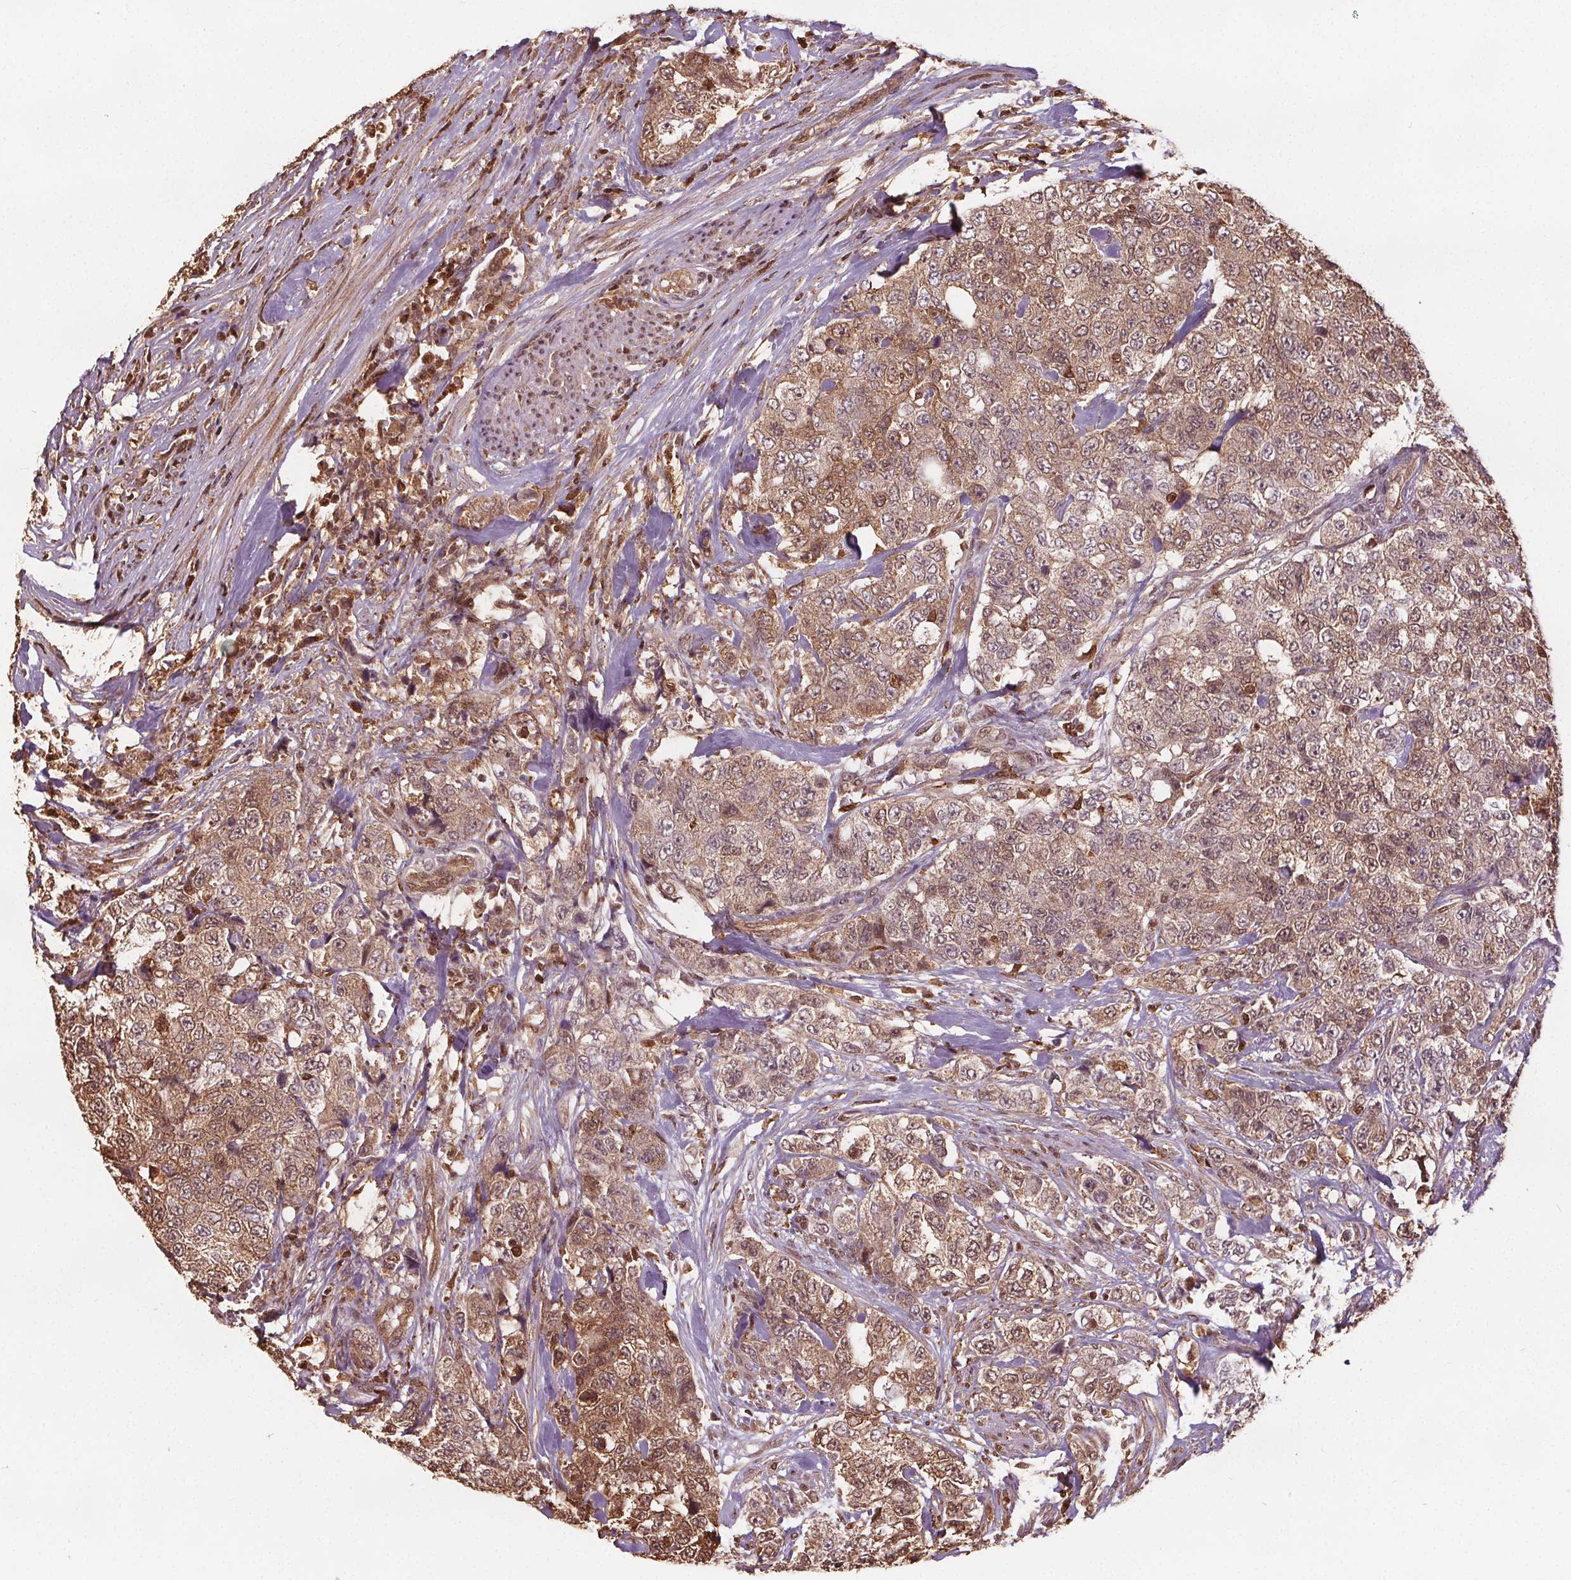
{"staining": {"intensity": "moderate", "quantity": ">75%", "location": "cytoplasmic/membranous,nuclear"}, "tissue": "urothelial cancer", "cell_type": "Tumor cells", "image_type": "cancer", "snomed": [{"axis": "morphology", "description": "Urothelial carcinoma, High grade"}, {"axis": "topography", "description": "Urinary bladder"}], "caption": "Tumor cells reveal moderate cytoplasmic/membranous and nuclear positivity in approximately >75% of cells in urothelial cancer.", "gene": "ENO1", "patient": {"sex": "female", "age": 78}}